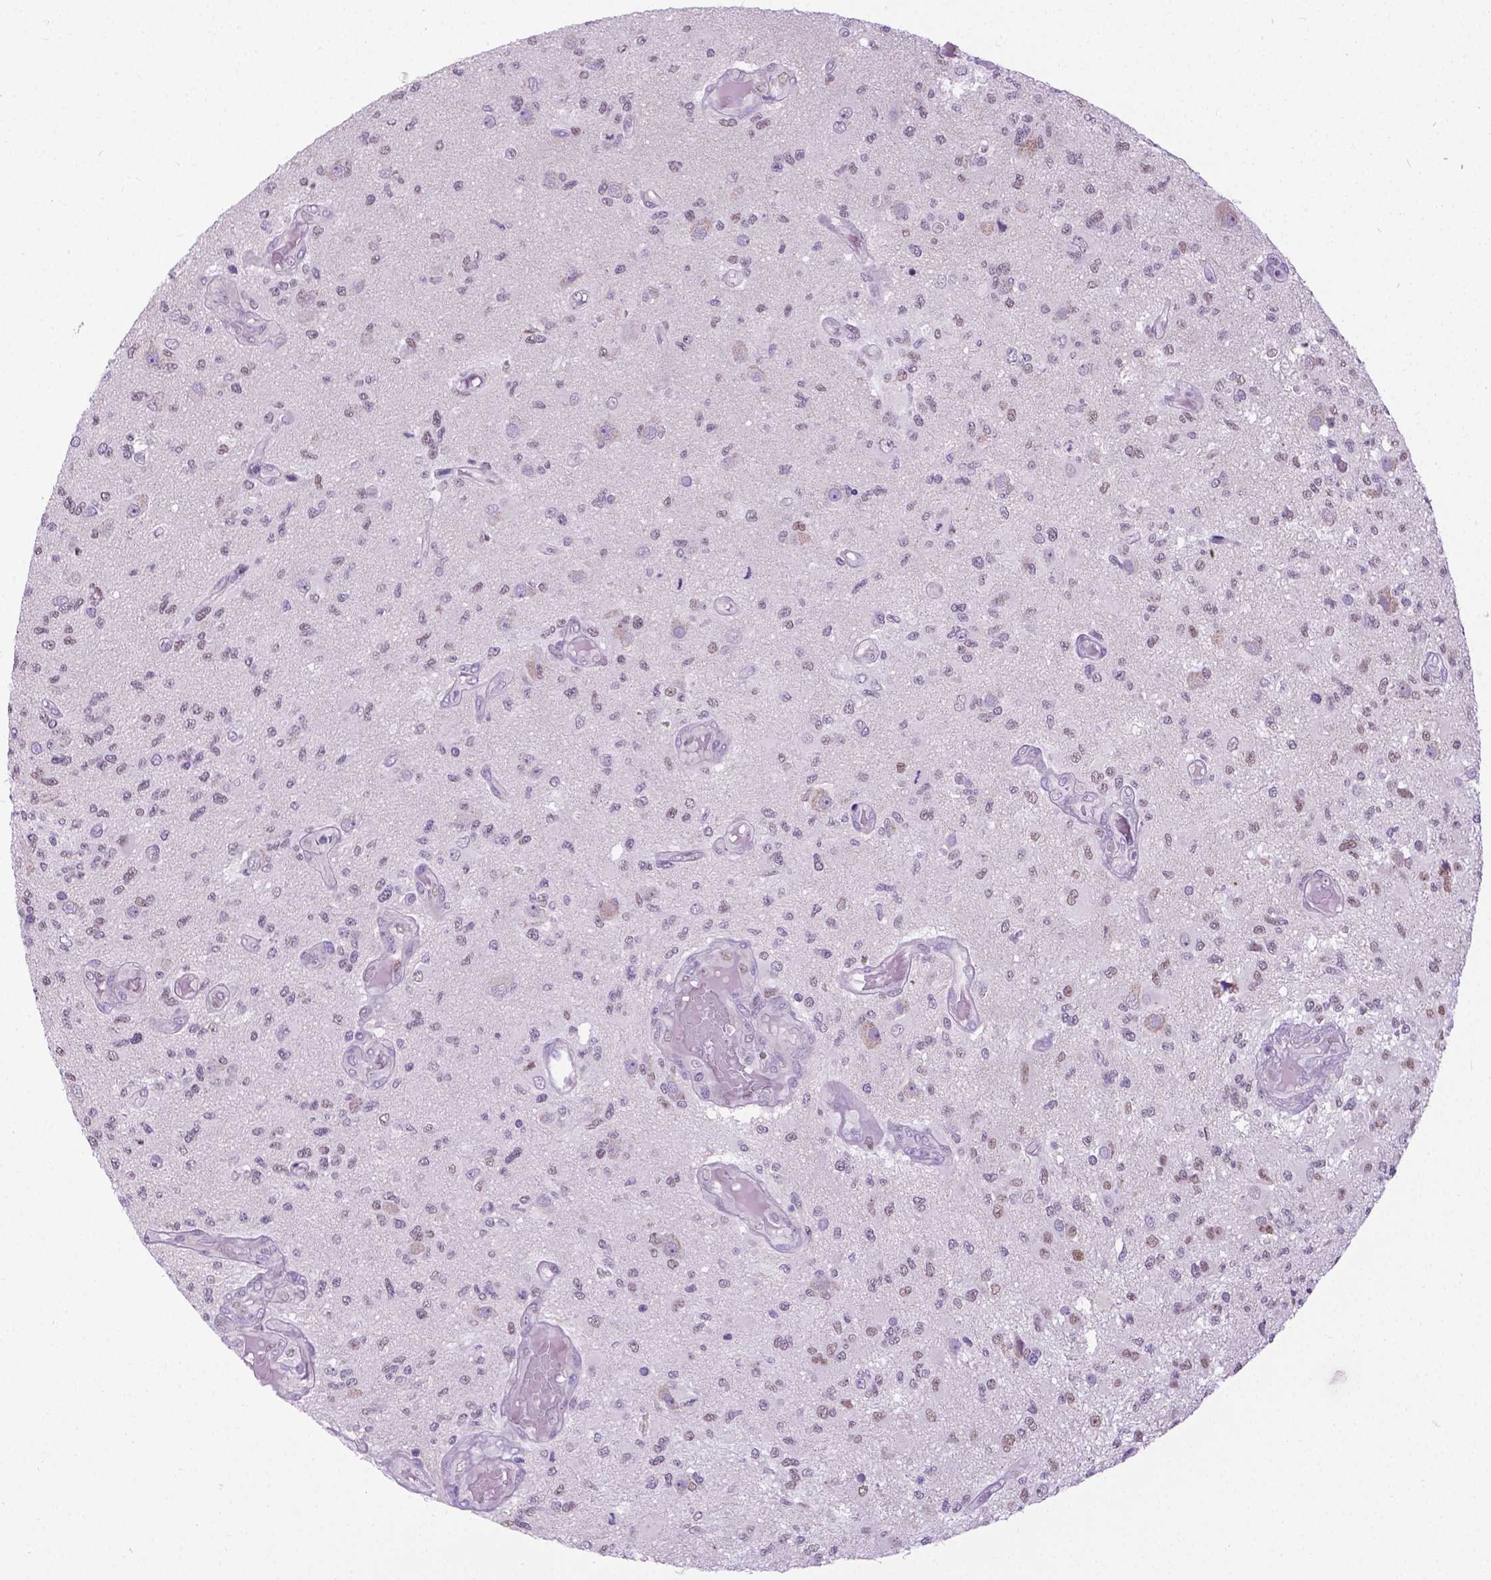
{"staining": {"intensity": "negative", "quantity": "none", "location": "none"}, "tissue": "glioma", "cell_type": "Tumor cells", "image_type": "cancer", "snomed": [{"axis": "morphology", "description": "Glioma, malignant, High grade"}, {"axis": "topography", "description": "Brain"}], "caption": "Immunohistochemistry (IHC) image of neoplastic tissue: human glioma stained with DAB (3,3'-diaminobenzidine) exhibits no significant protein expression in tumor cells. (DAB (3,3'-diaminobenzidine) IHC visualized using brightfield microscopy, high magnification).", "gene": "APCDD1L", "patient": {"sex": "female", "age": 63}}